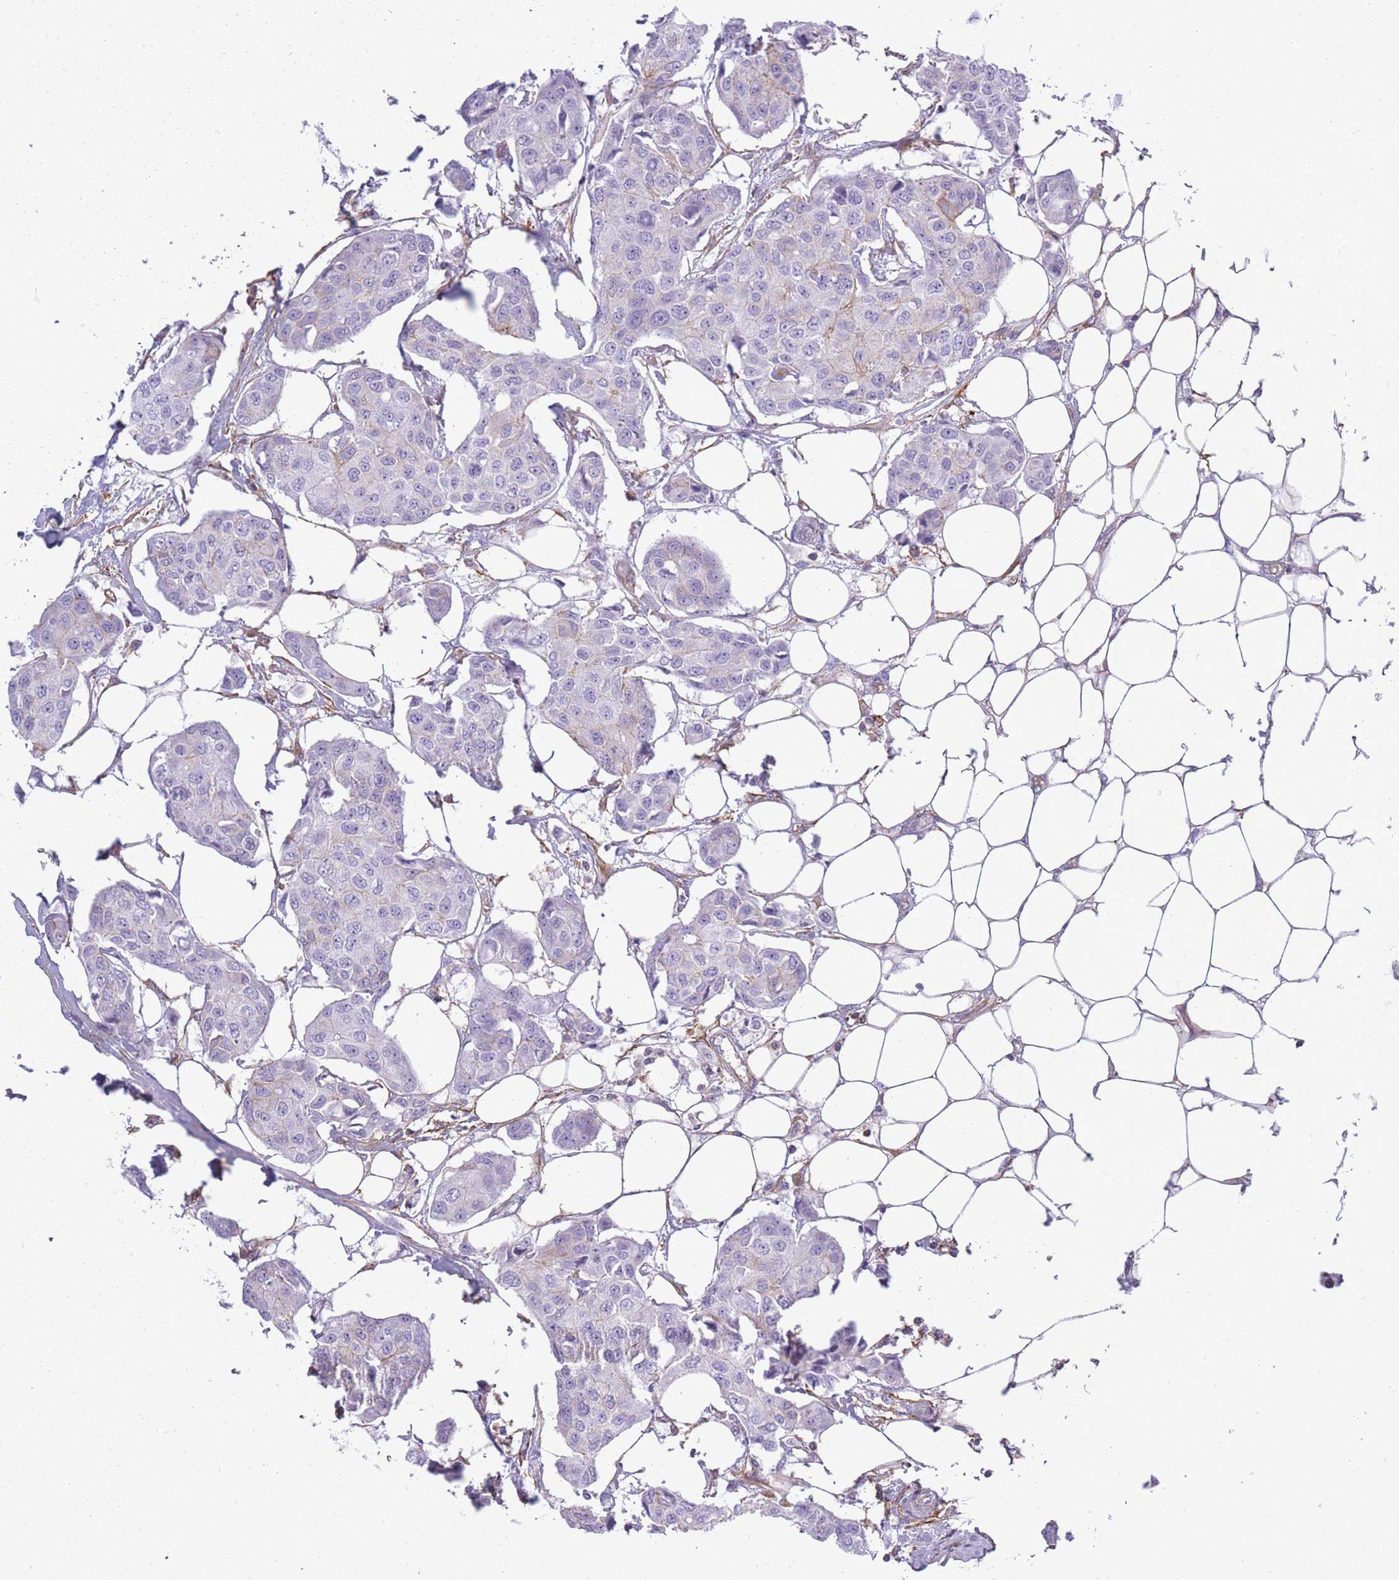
{"staining": {"intensity": "weak", "quantity": "<25%", "location": "cytoplasmic/membranous"}, "tissue": "breast cancer", "cell_type": "Tumor cells", "image_type": "cancer", "snomed": [{"axis": "morphology", "description": "Duct carcinoma"}, {"axis": "topography", "description": "Breast"}, {"axis": "topography", "description": "Lymph node"}], "caption": "This is an immunohistochemistry (IHC) photomicrograph of human breast cancer (intraductal carcinoma). There is no expression in tumor cells.", "gene": "ADD1", "patient": {"sex": "female", "age": 80}}